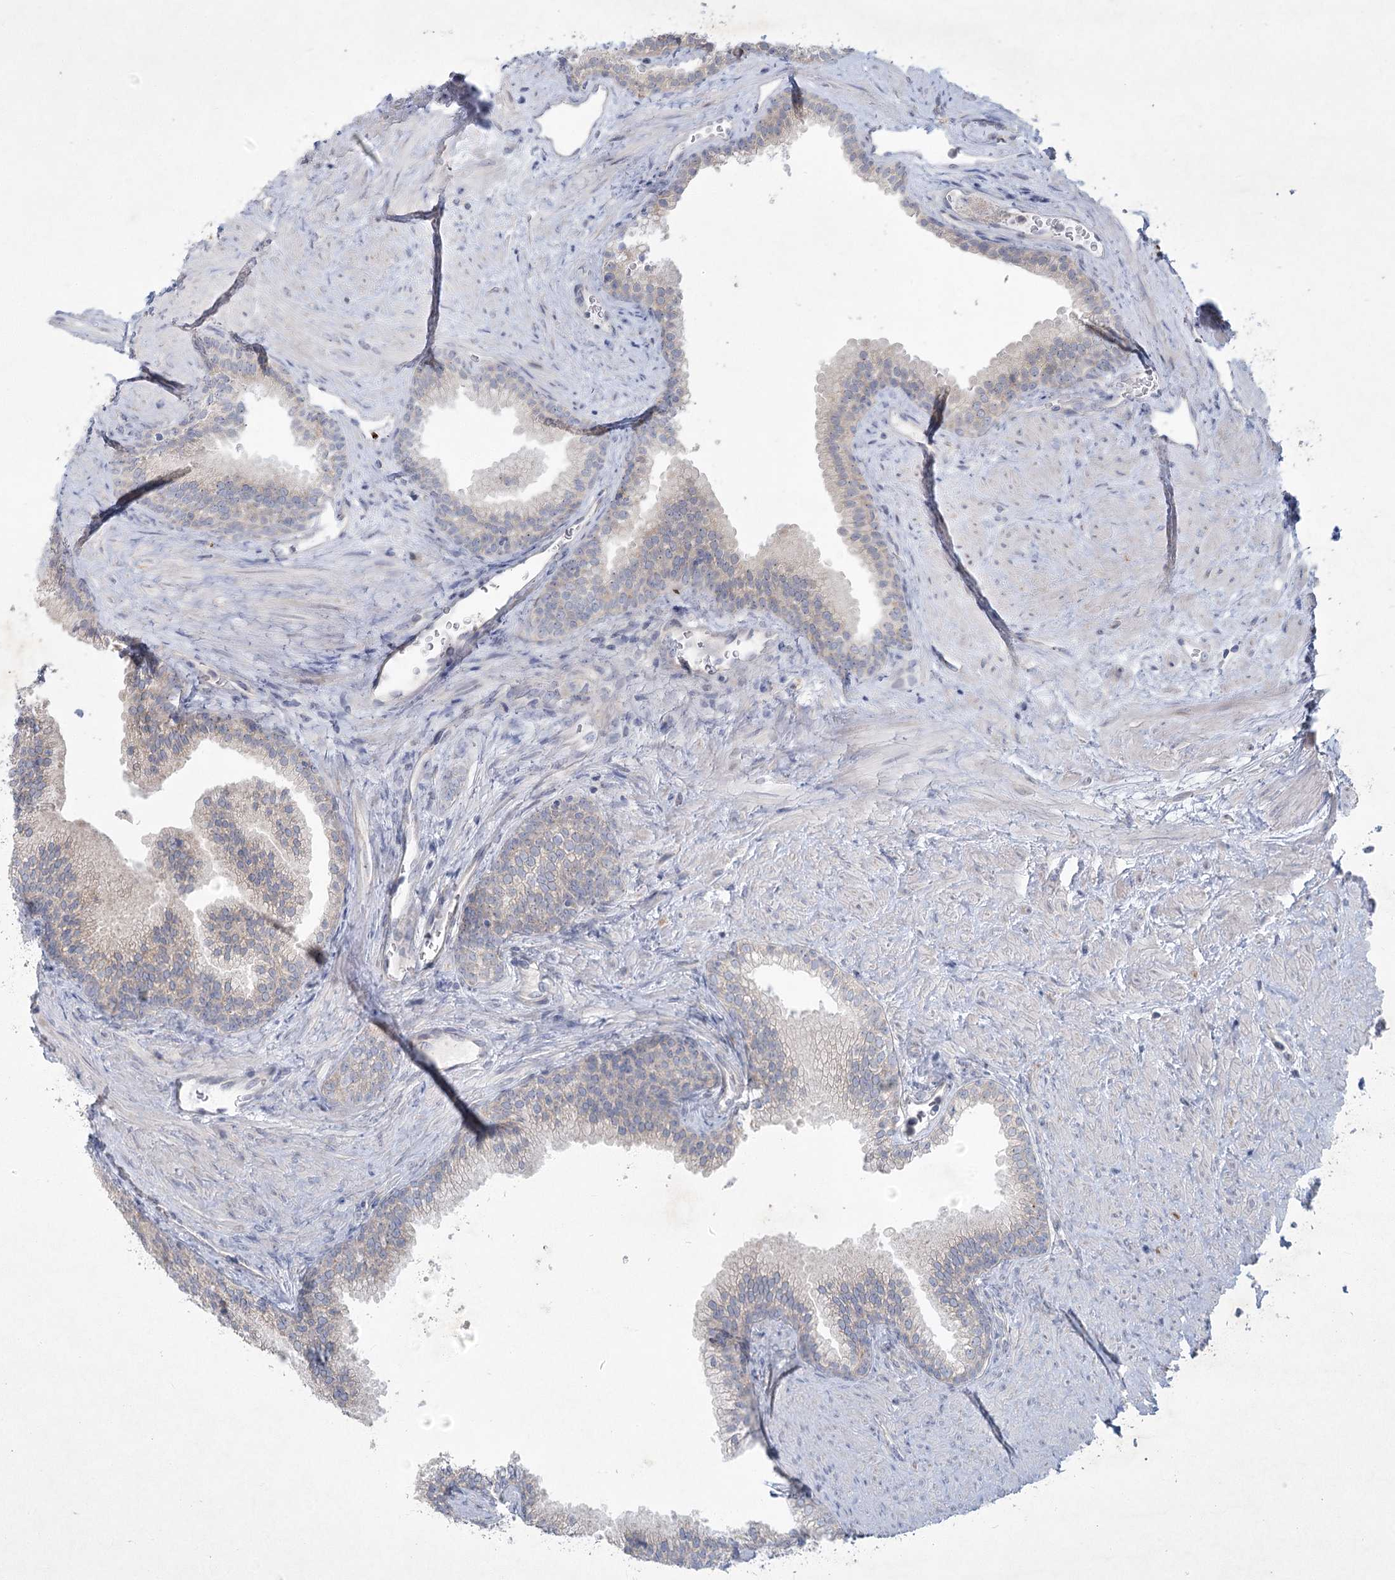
{"staining": {"intensity": "weak", "quantity": "<25%", "location": "cytoplasmic/membranous"}, "tissue": "prostate", "cell_type": "Glandular cells", "image_type": "normal", "snomed": [{"axis": "morphology", "description": "Normal tissue, NOS"}, {"axis": "topography", "description": "Prostate"}], "caption": "This is a image of immunohistochemistry (IHC) staining of unremarkable prostate, which shows no expression in glandular cells. Brightfield microscopy of immunohistochemistry stained with DAB (3,3'-diaminobenzidine) (brown) and hematoxylin (blue), captured at high magnification.", "gene": "PLA2G12A", "patient": {"sex": "male", "age": 76}}